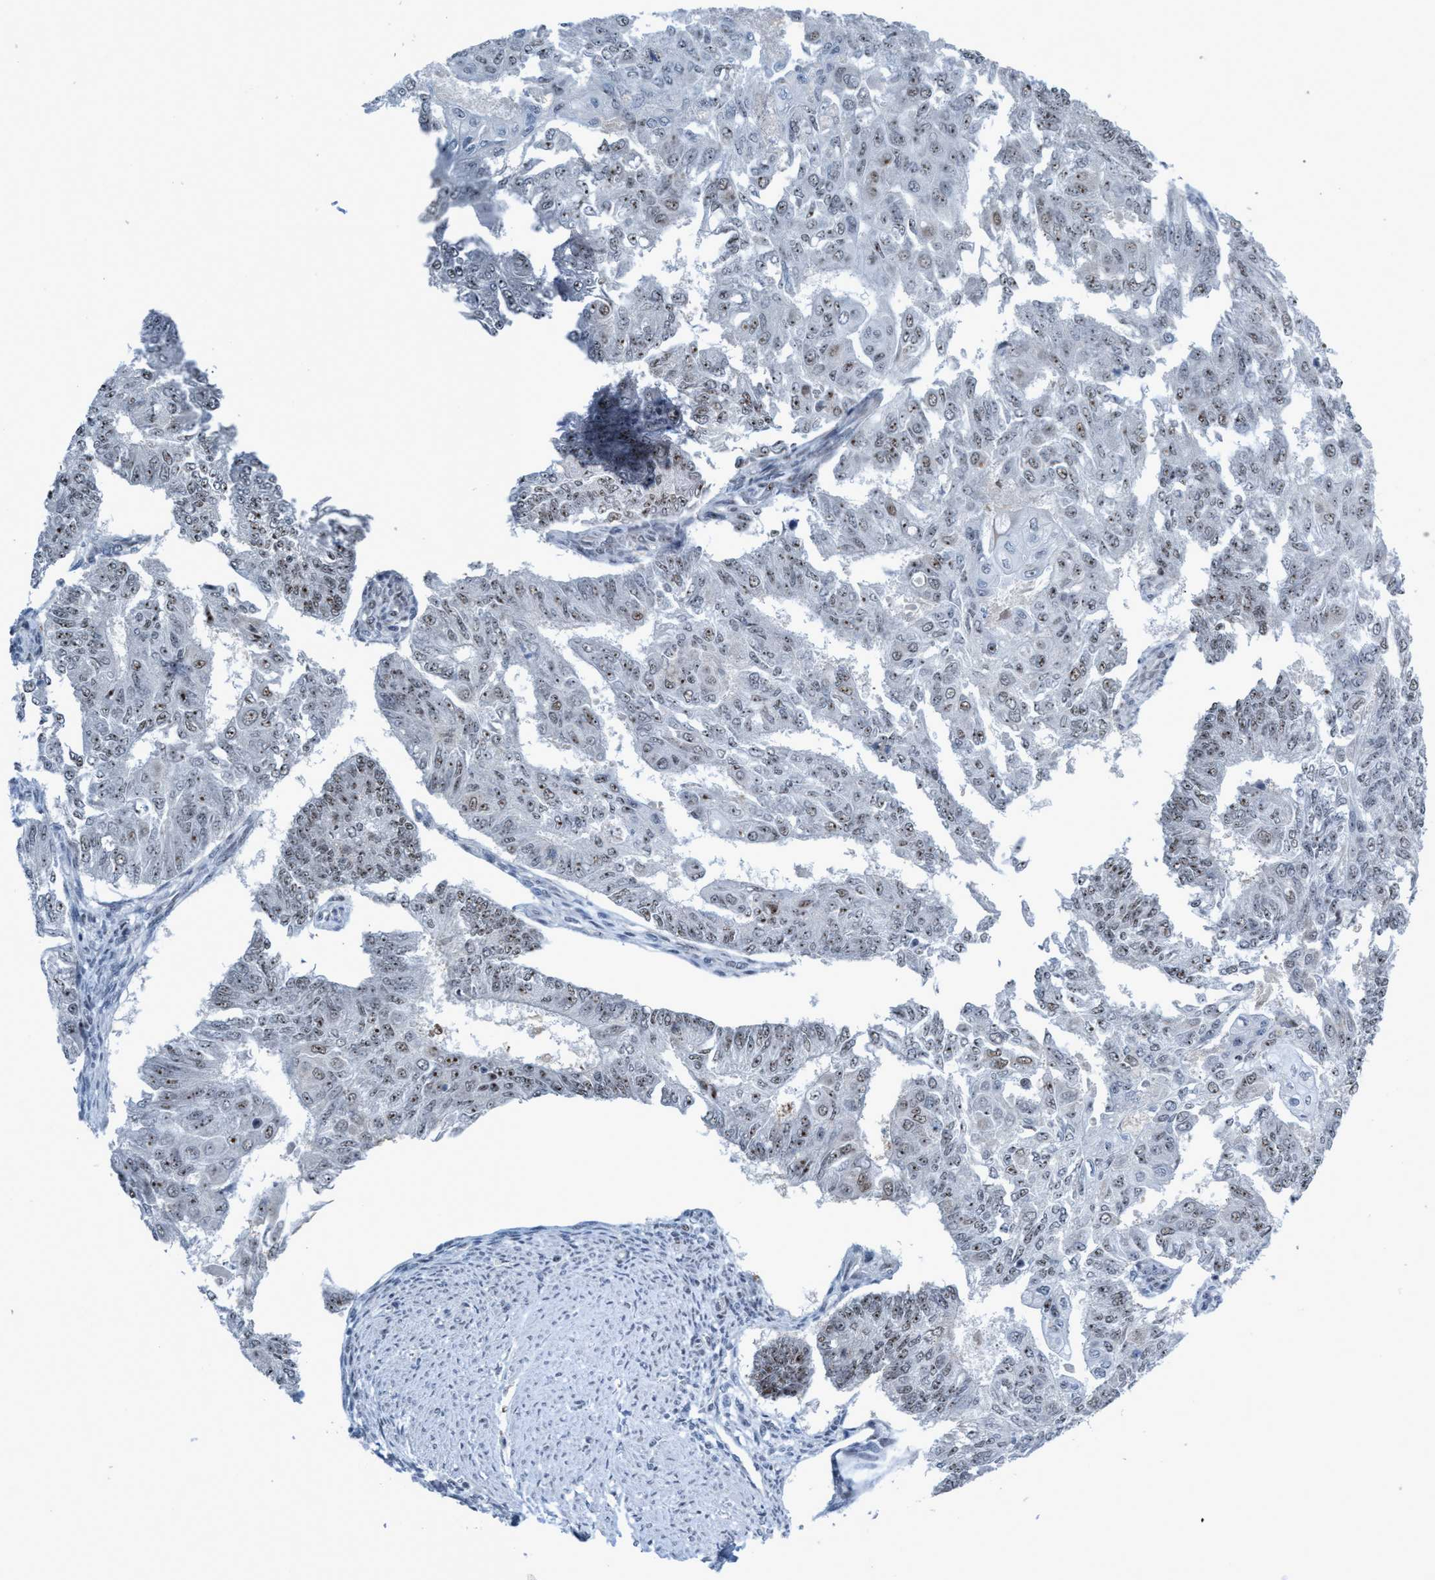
{"staining": {"intensity": "weak", "quantity": ">75%", "location": "nuclear"}, "tissue": "endometrial cancer", "cell_type": "Tumor cells", "image_type": "cancer", "snomed": [{"axis": "morphology", "description": "Adenocarcinoma, NOS"}, {"axis": "topography", "description": "Endometrium"}], "caption": "Protein expression analysis of human endometrial cancer reveals weak nuclear positivity in about >75% of tumor cells.", "gene": "CWC27", "patient": {"sex": "female", "age": 32}}